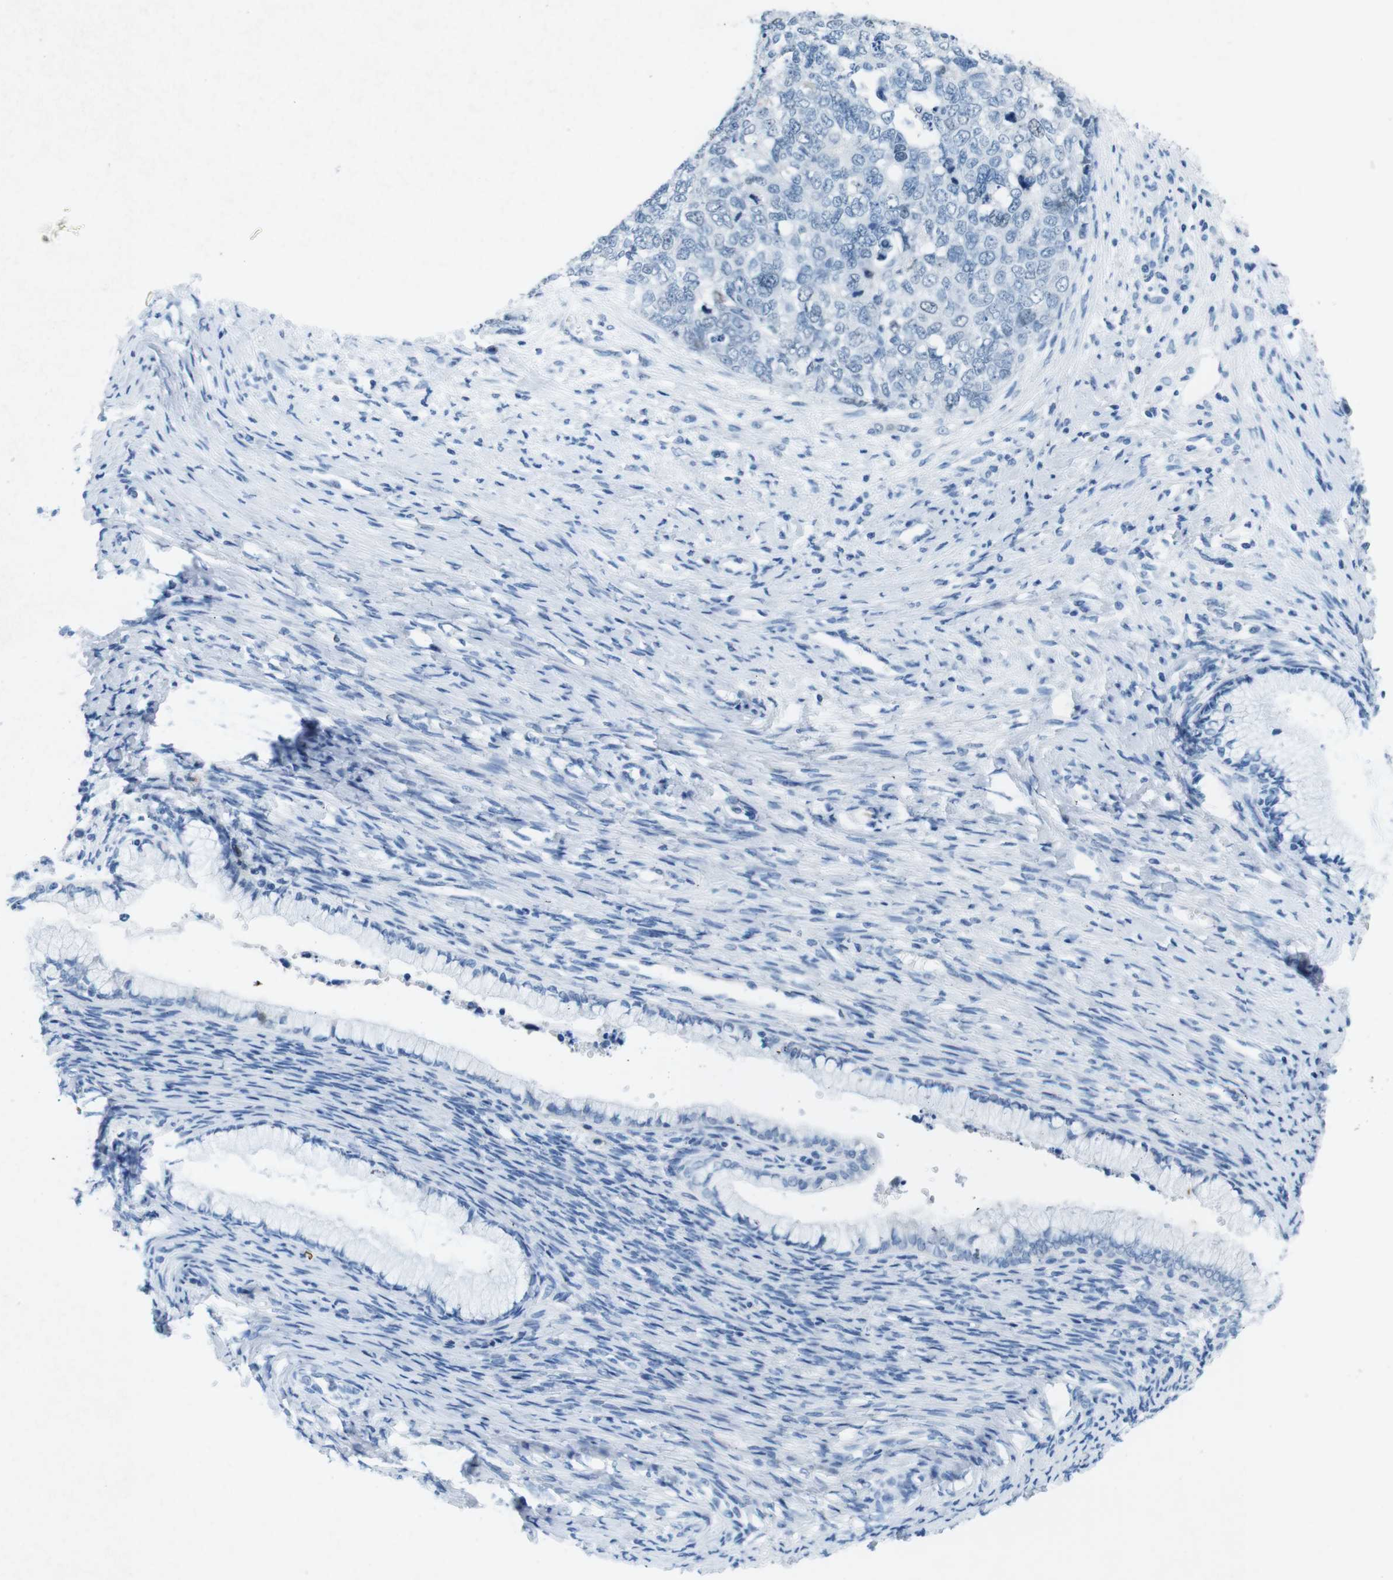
{"staining": {"intensity": "weak", "quantity": "<25%", "location": "nuclear"}, "tissue": "cervical cancer", "cell_type": "Tumor cells", "image_type": "cancer", "snomed": [{"axis": "morphology", "description": "Squamous cell carcinoma, NOS"}, {"axis": "topography", "description": "Cervix"}], "caption": "A histopathology image of cervical cancer stained for a protein exhibits no brown staining in tumor cells.", "gene": "CTAG1B", "patient": {"sex": "female", "age": 63}}